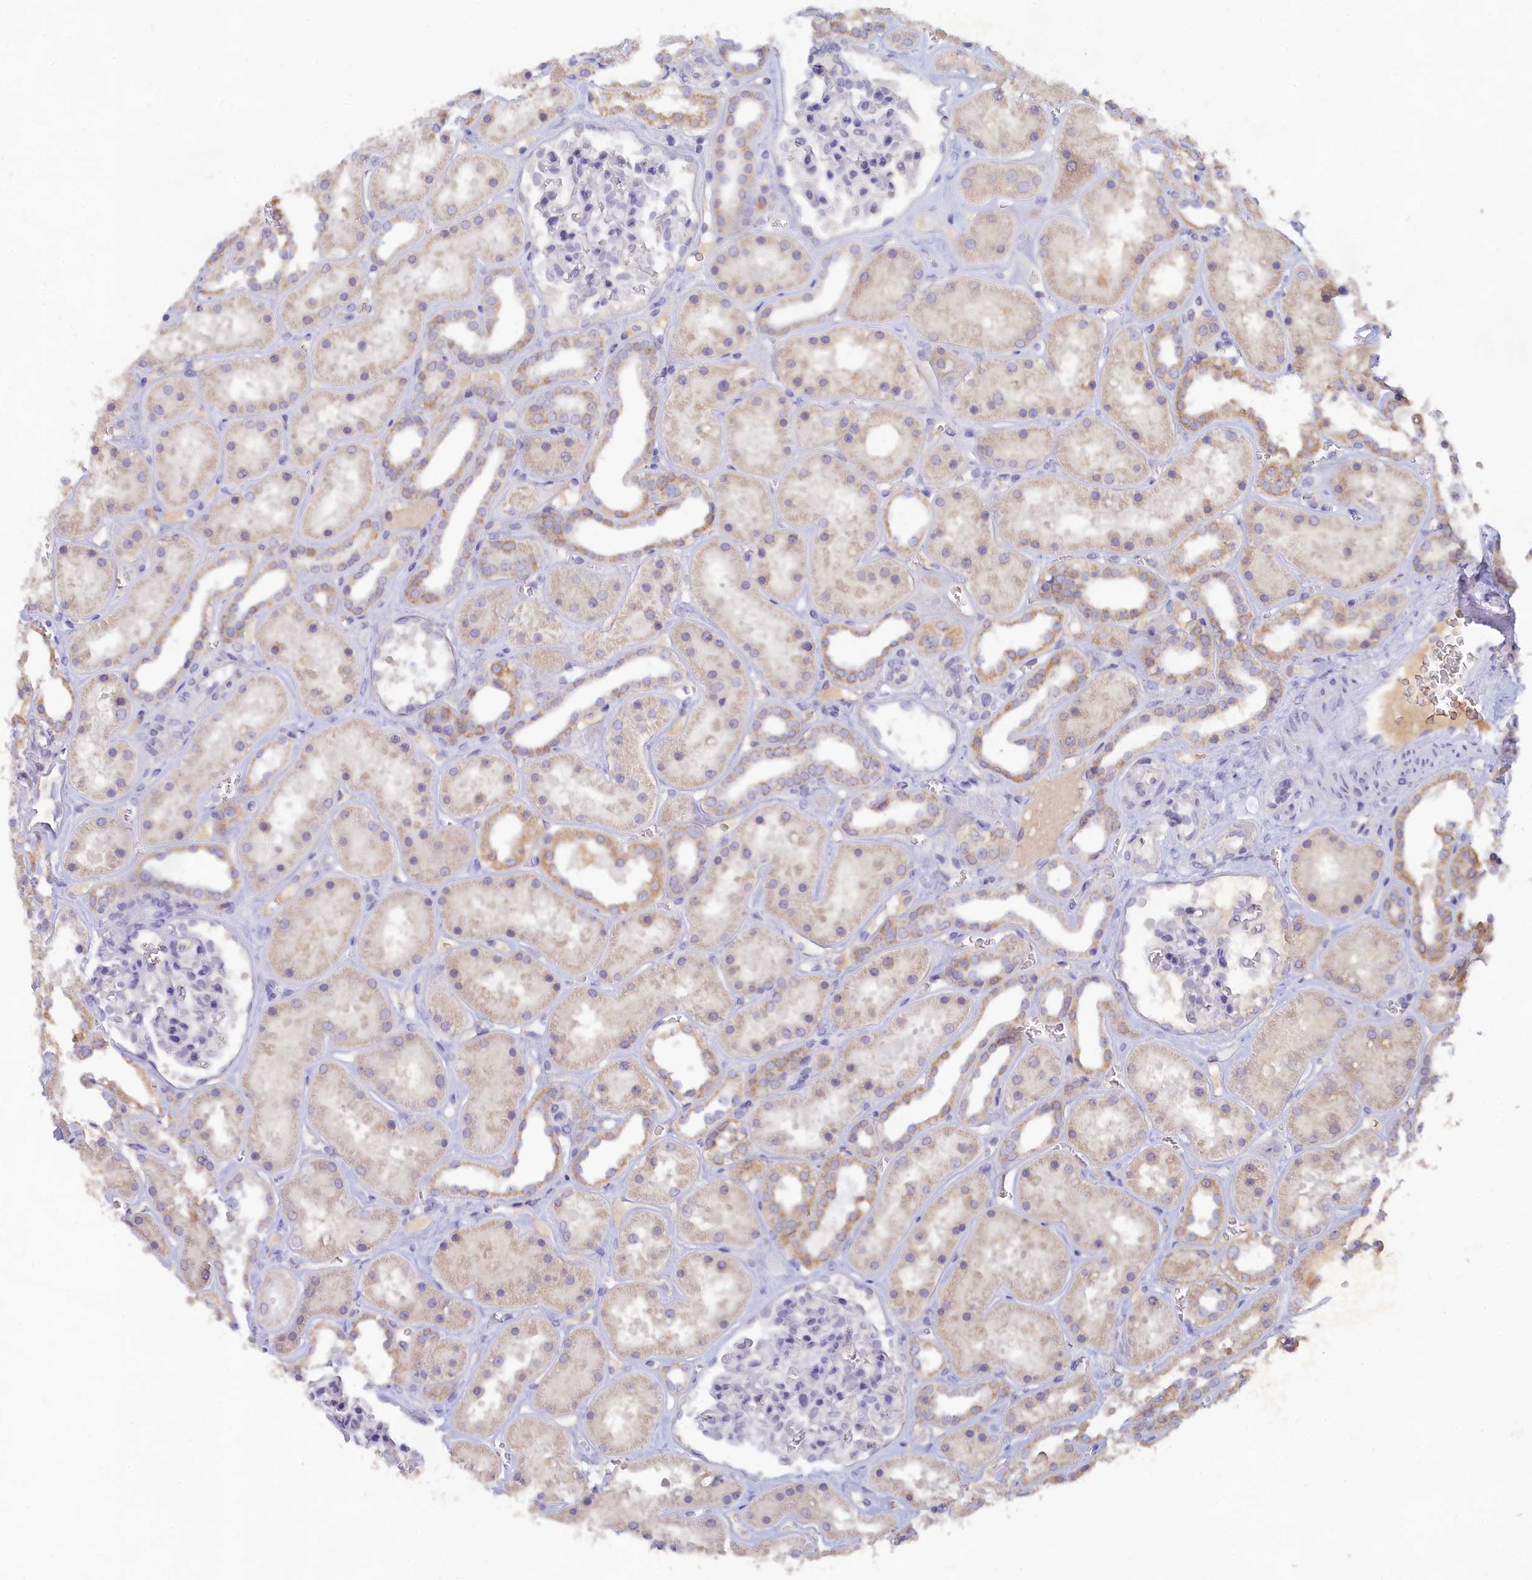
{"staining": {"intensity": "negative", "quantity": "none", "location": "none"}, "tissue": "kidney", "cell_type": "Cells in glomeruli", "image_type": "normal", "snomed": [{"axis": "morphology", "description": "Normal tissue, NOS"}, {"axis": "topography", "description": "Kidney"}], "caption": "Image shows no protein staining in cells in glomeruli of normal kidney.", "gene": "LRIF1", "patient": {"sex": "female", "age": 41}}